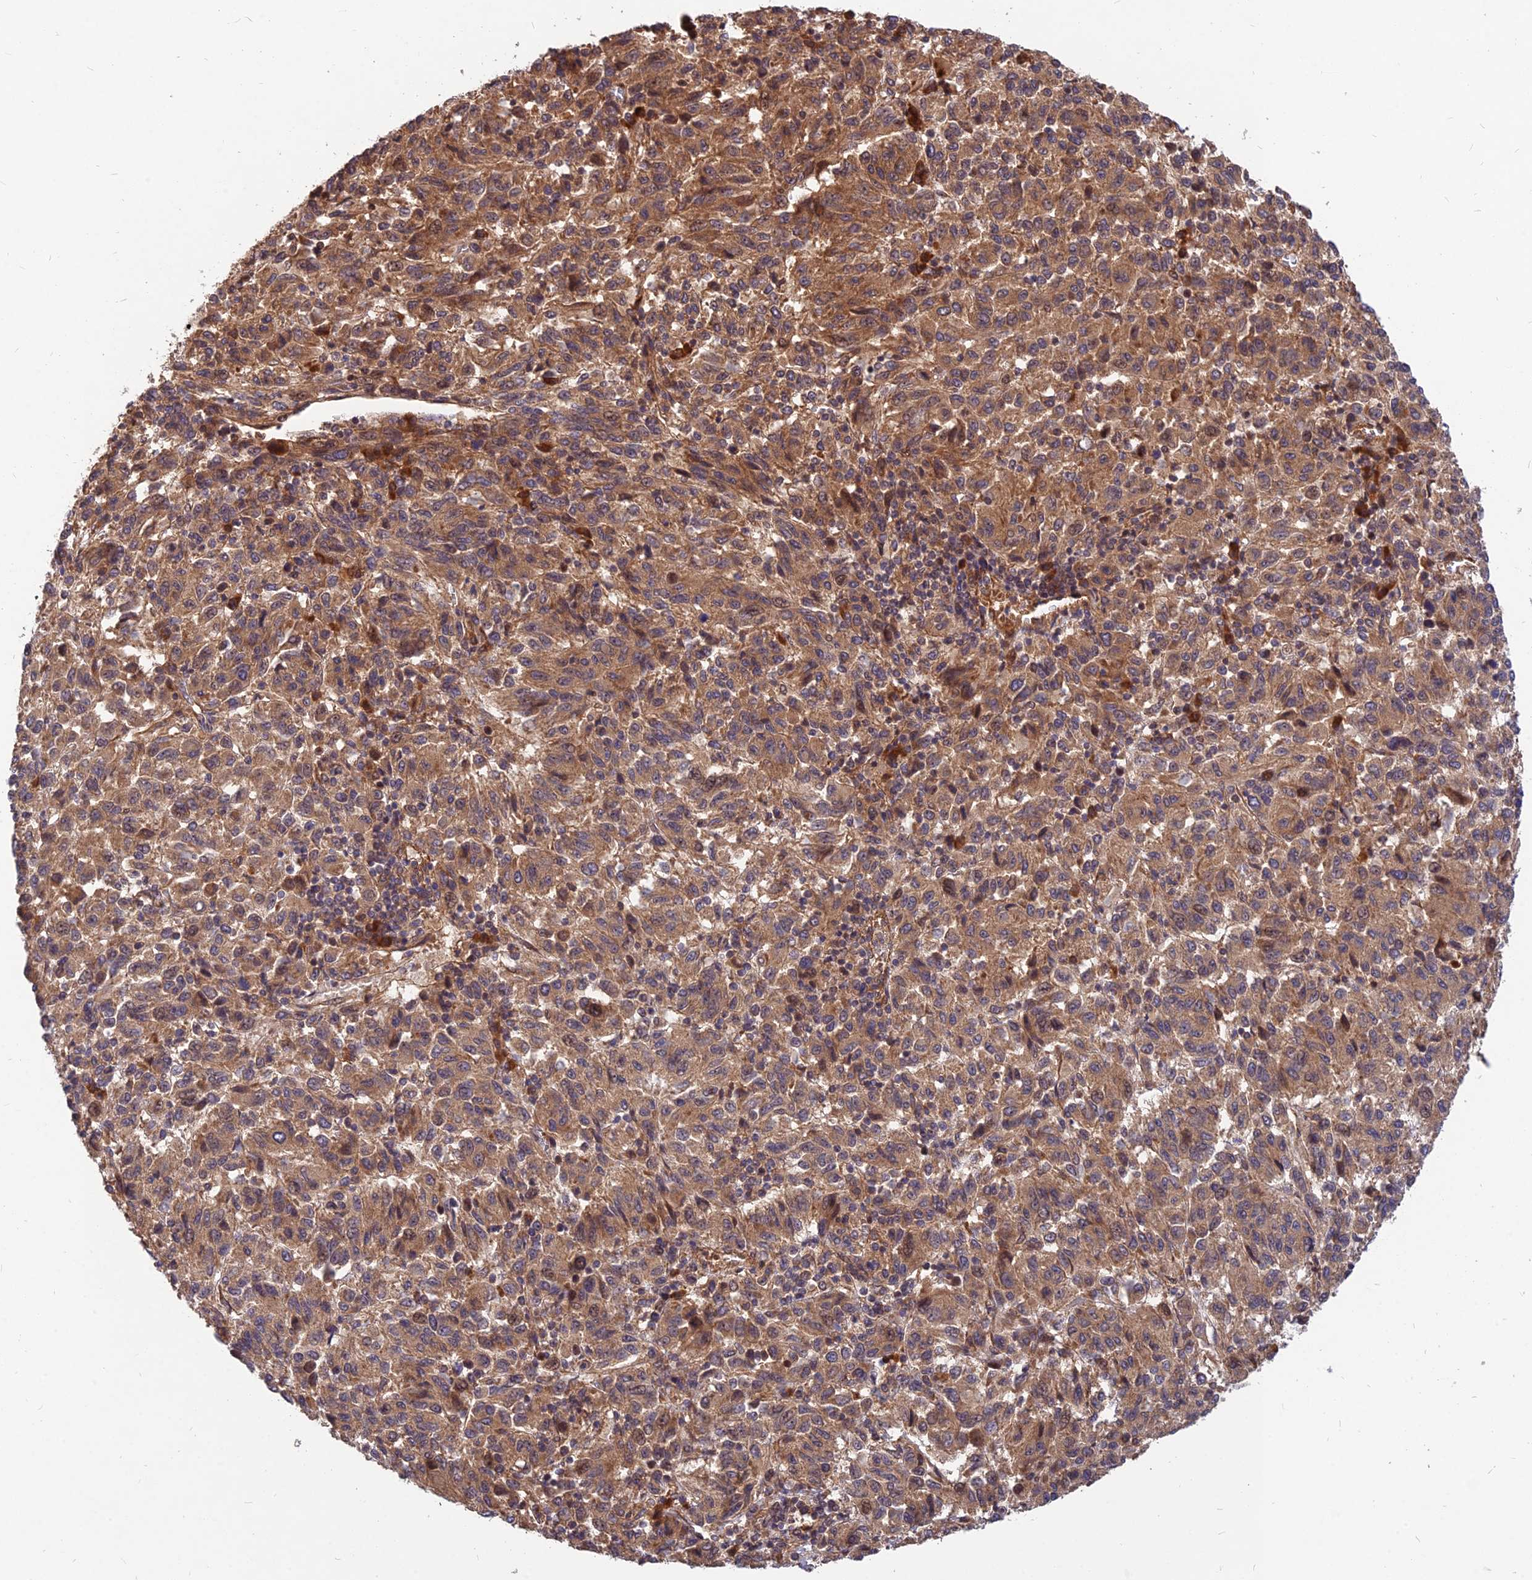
{"staining": {"intensity": "moderate", "quantity": ">75%", "location": "cytoplasmic/membranous"}, "tissue": "melanoma", "cell_type": "Tumor cells", "image_type": "cancer", "snomed": [{"axis": "morphology", "description": "Malignant melanoma, Metastatic site"}, {"axis": "topography", "description": "Lung"}], "caption": "This is a histology image of immunohistochemistry staining of malignant melanoma (metastatic site), which shows moderate expression in the cytoplasmic/membranous of tumor cells.", "gene": "RELCH", "patient": {"sex": "male", "age": 64}}